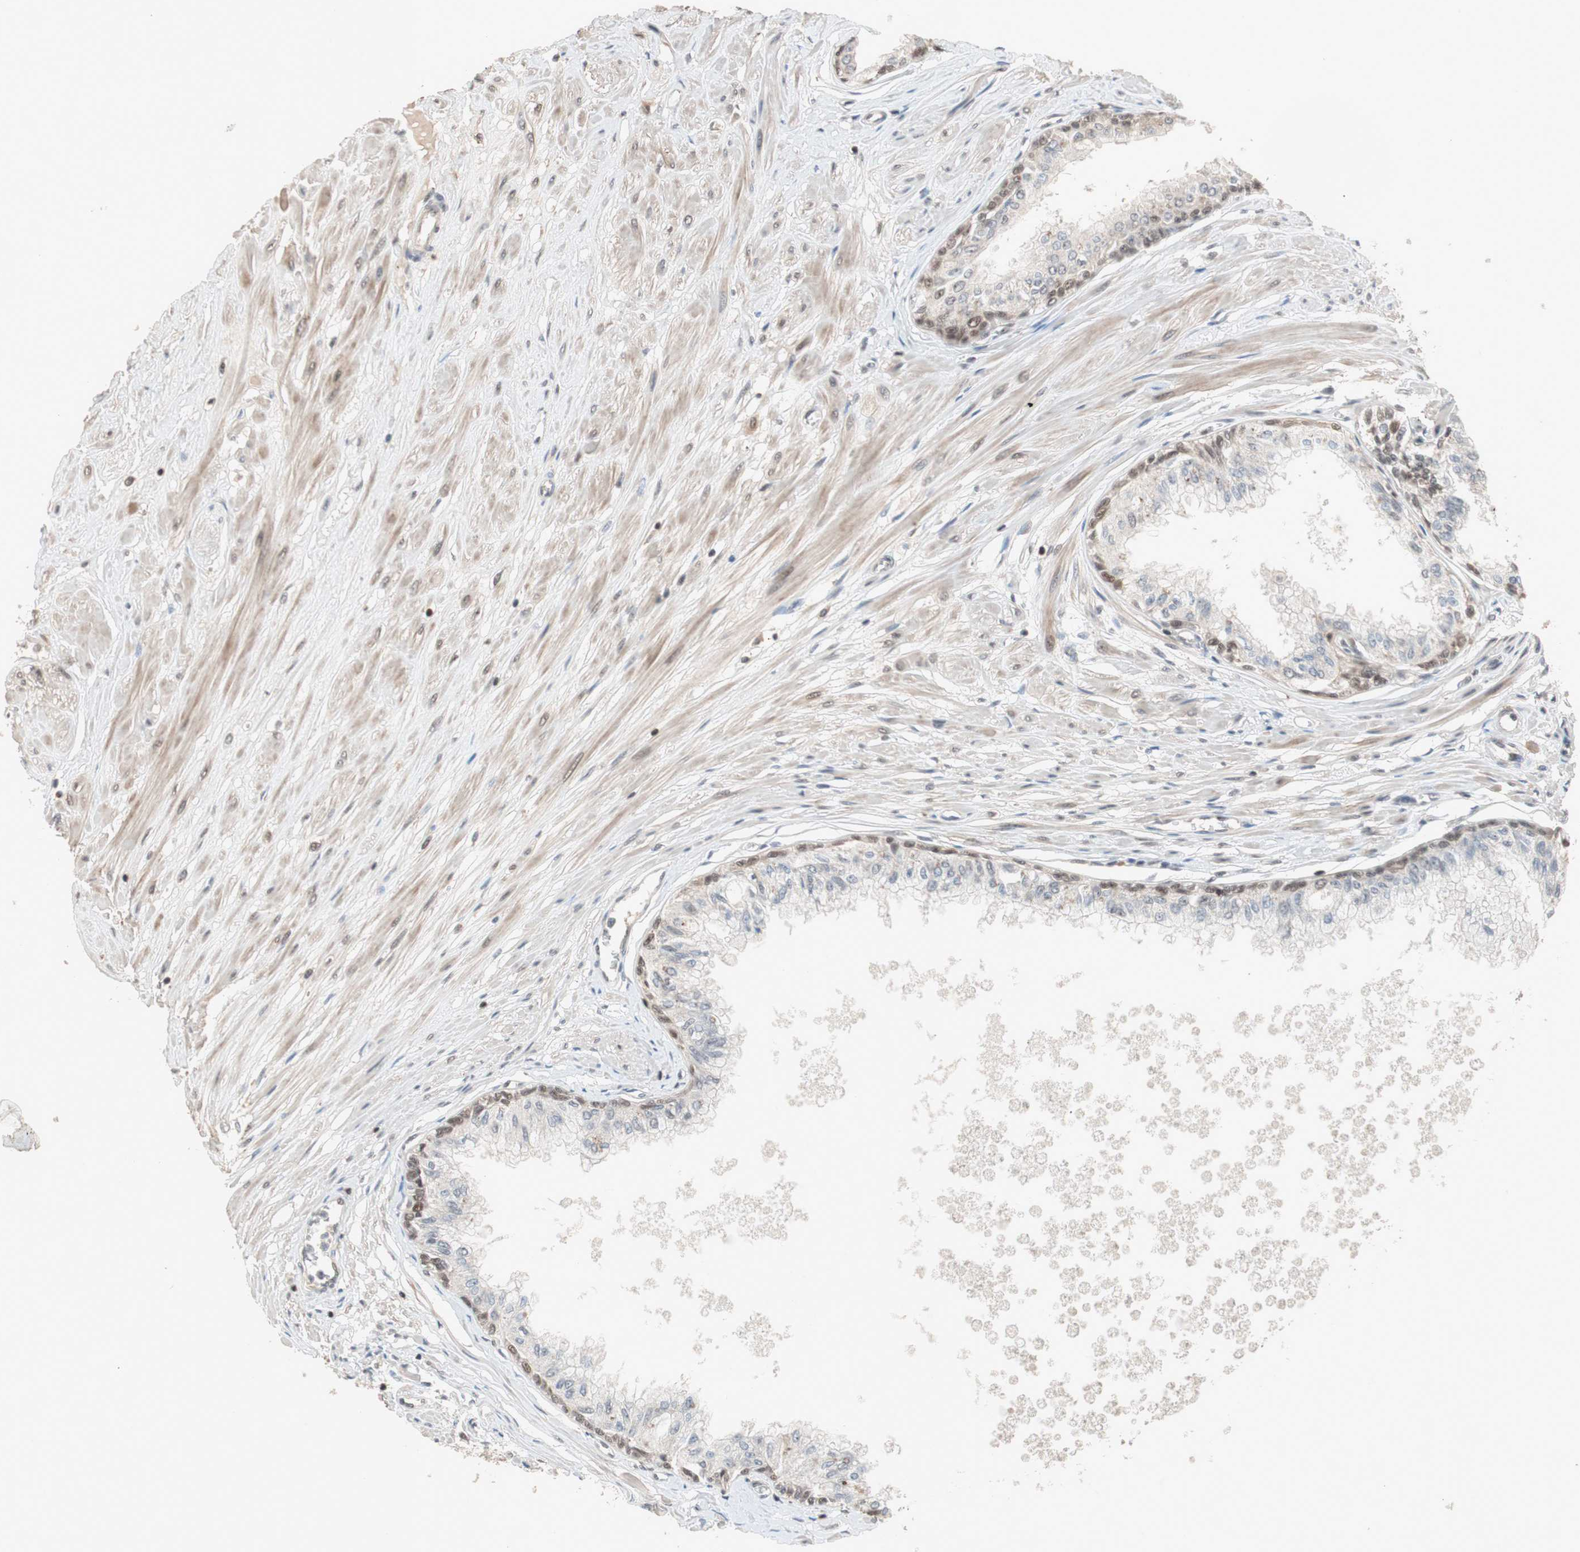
{"staining": {"intensity": "moderate", "quantity": "25%-75%", "location": "cytoplasmic/membranous,nuclear"}, "tissue": "prostate", "cell_type": "Glandular cells", "image_type": "normal", "snomed": [{"axis": "morphology", "description": "Normal tissue, NOS"}, {"axis": "topography", "description": "Prostate"}, {"axis": "topography", "description": "Seminal veicle"}], "caption": "Protein staining by IHC reveals moderate cytoplasmic/membranous,nuclear expression in about 25%-75% of glandular cells in benign prostate.", "gene": "GART", "patient": {"sex": "male", "age": 60}}